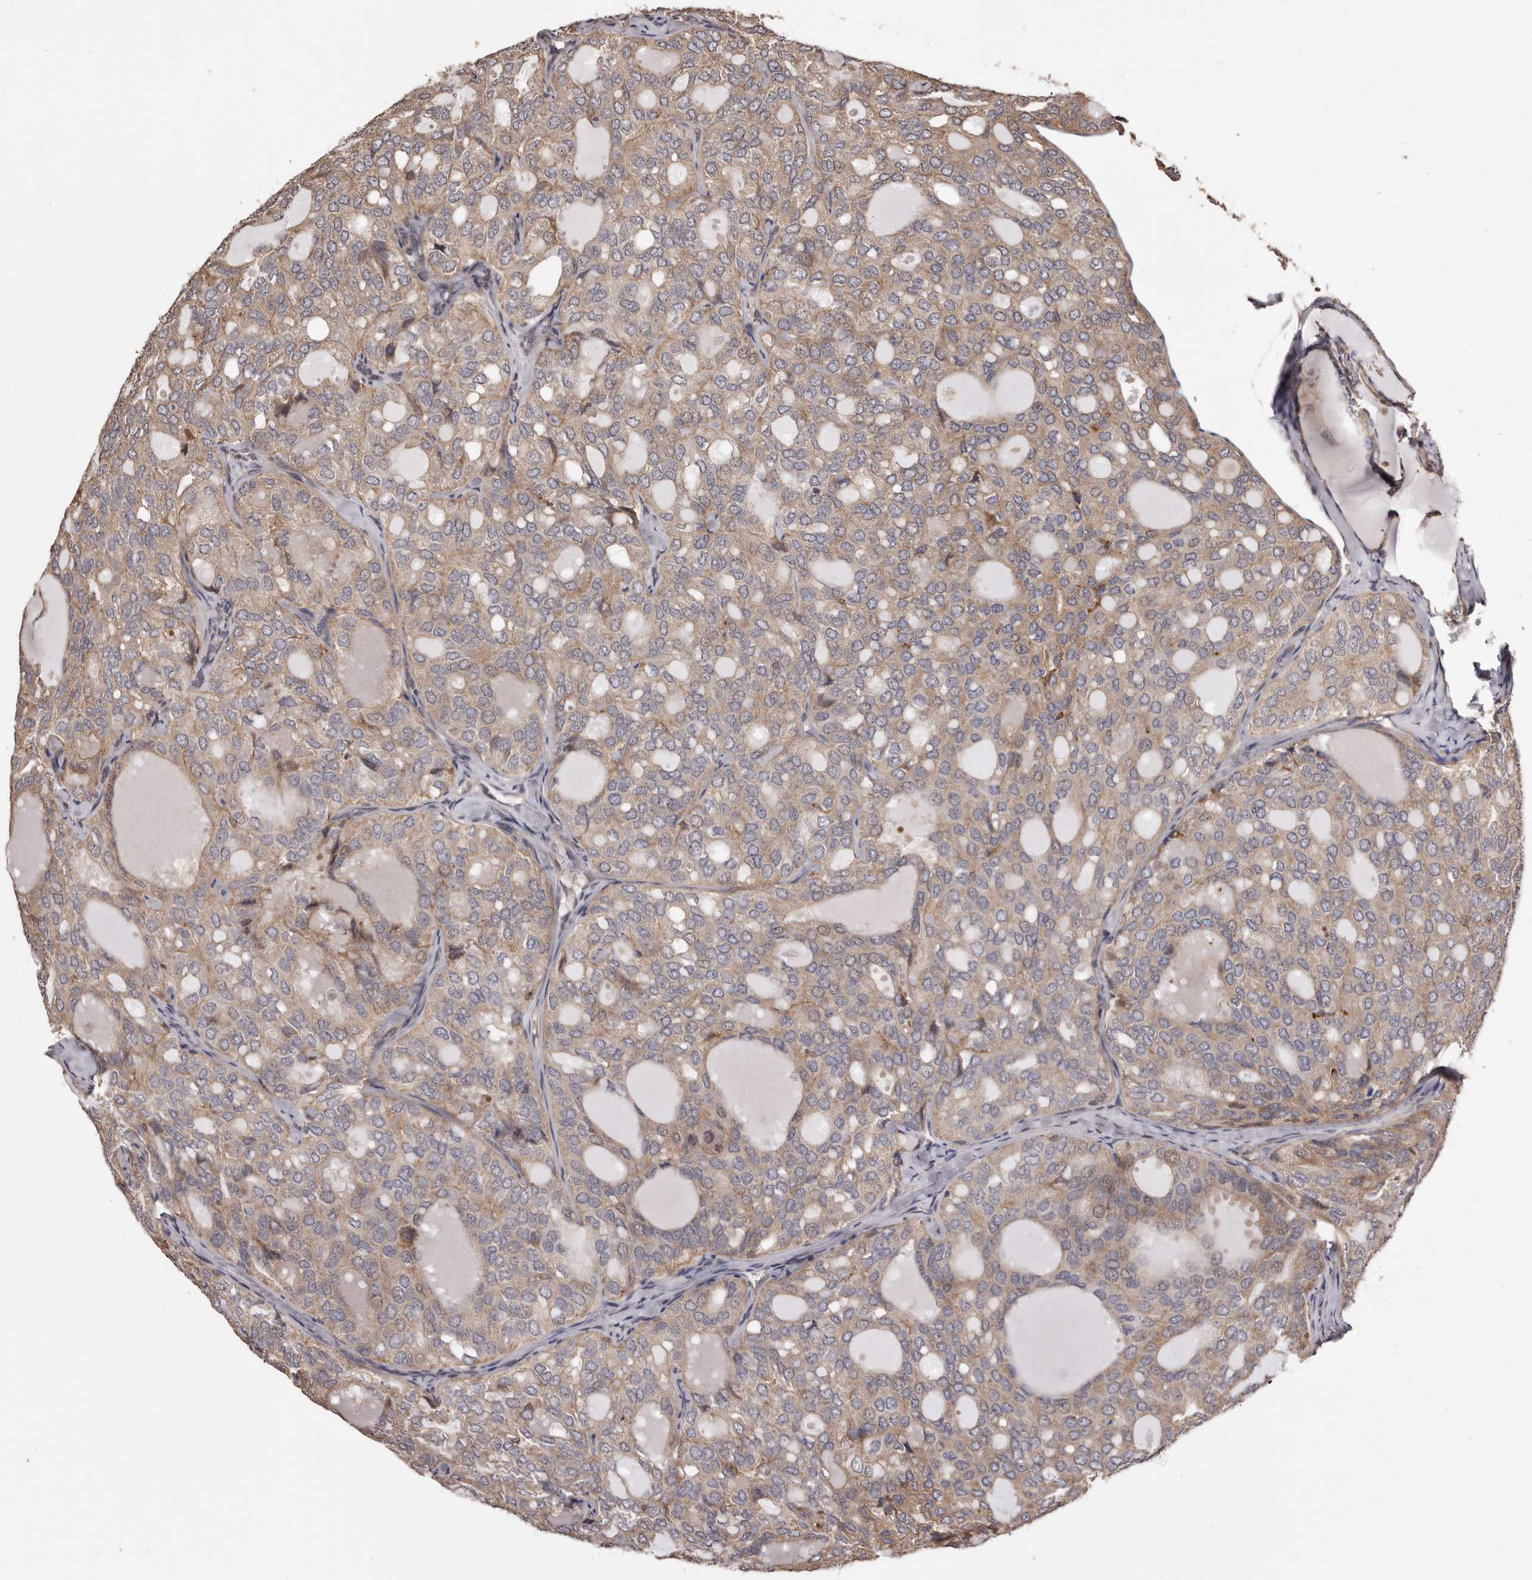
{"staining": {"intensity": "weak", "quantity": "25%-75%", "location": "cytoplasmic/membranous"}, "tissue": "thyroid cancer", "cell_type": "Tumor cells", "image_type": "cancer", "snomed": [{"axis": "morphology", "description": "Follicular adenoma carcinoma, NOS"}, {"axis": "topography", "description": "Thyroid gland"}], "caption": "A histopathology image showing weak cytoplasmic/membranous expression in about 25%-75% of tumor cells in thyroid follicular adenoma carcinoma, as visualized by brown immunohistochemical staining.", "gene": "ZCCHC7", "patient": {"sex": "male", "age": 75}}